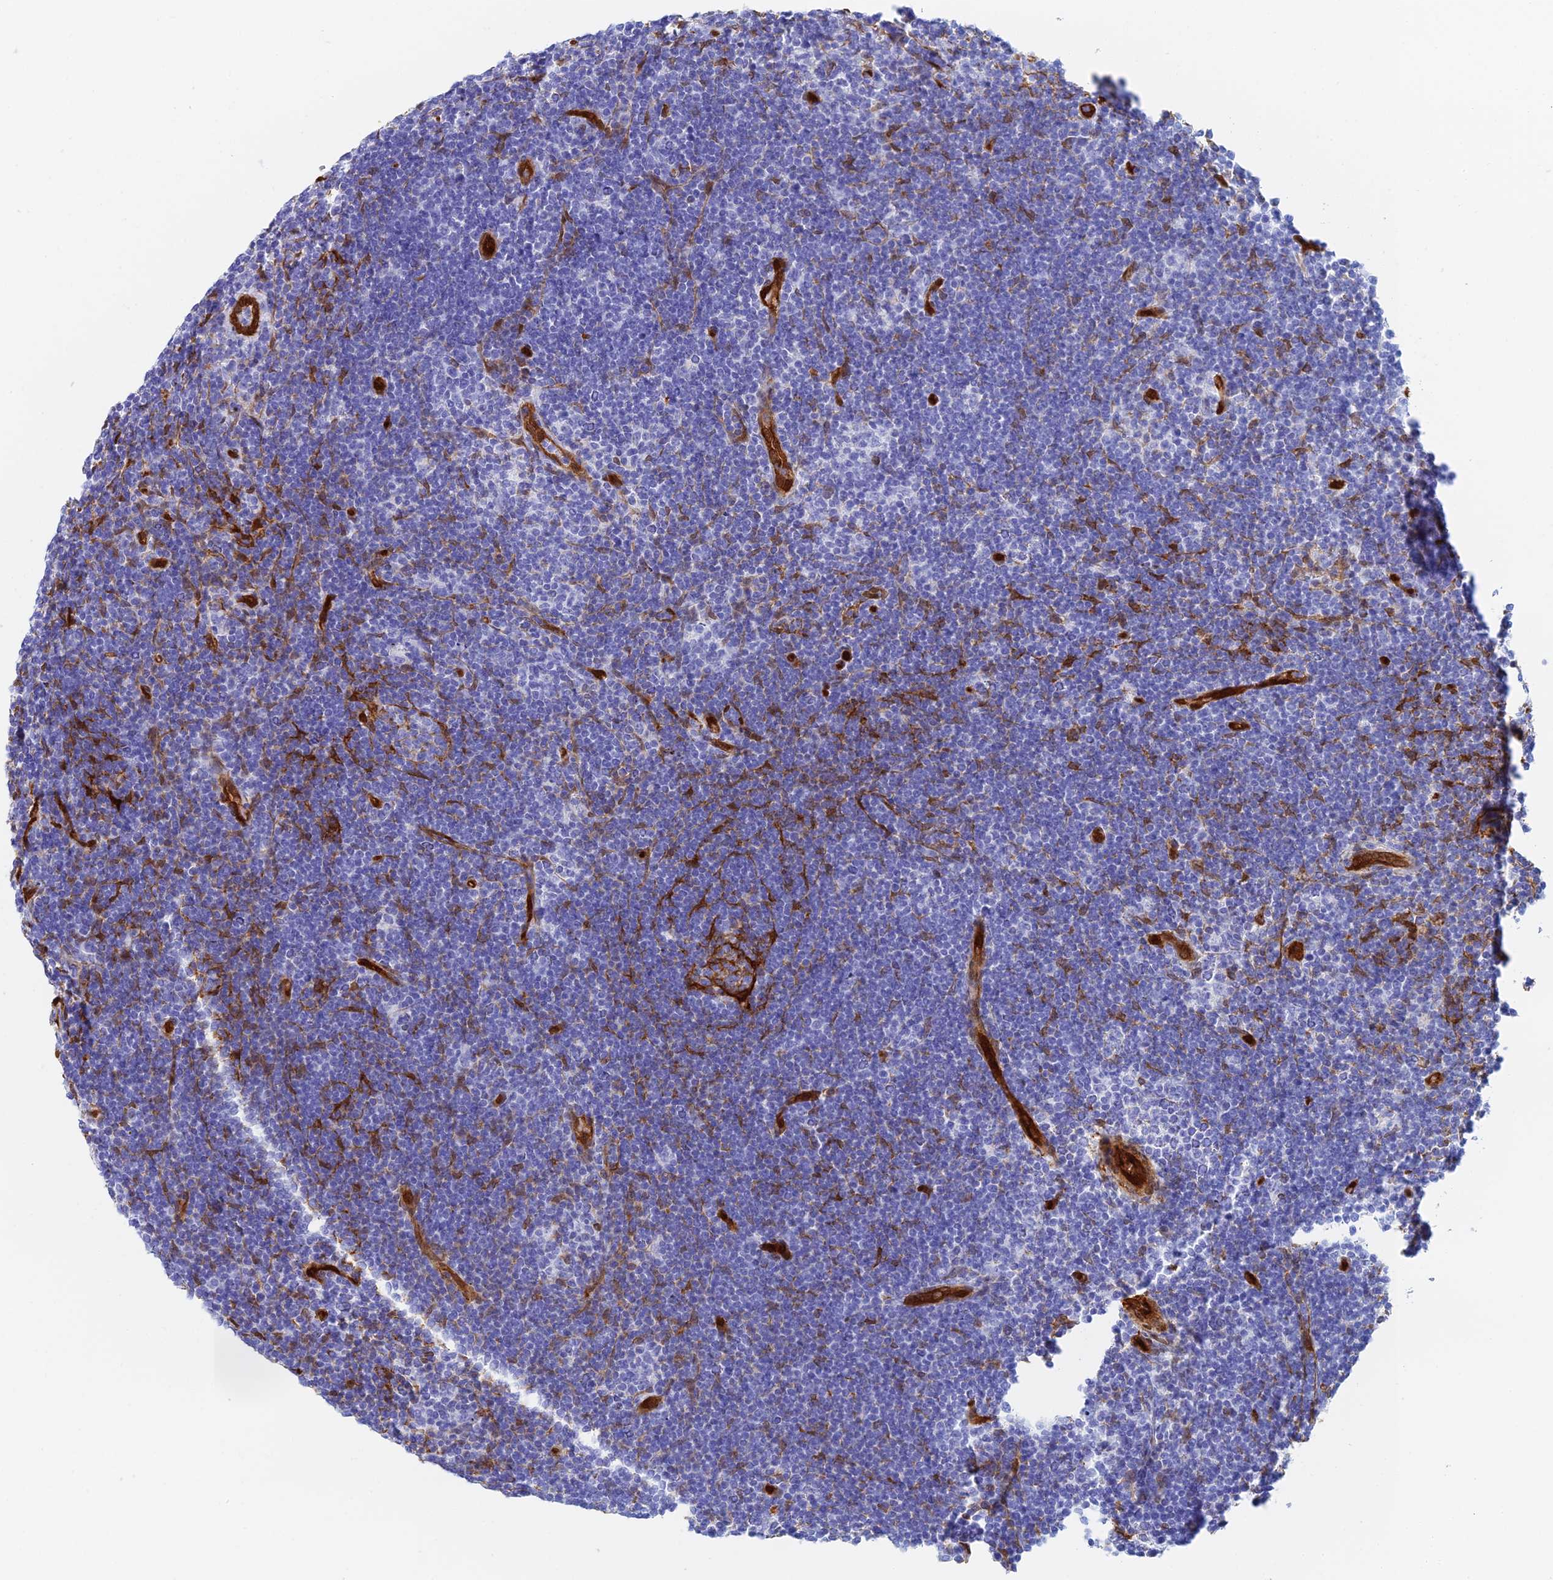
{"staining": {"intensity": "negative", "quantity": "none", "location": "none"}, "tissue": "lymphoma", "cell_type": "Tumor cells", "image_type": "cancer", "snomed": [{"axis": "morphology", "description": "Hodgkin's disease, NOS"}, {"axis": "topography", "description": "Lymph node"}], "caption": "Tumor cells are negative for protein expression in human Hodgkin's disease.", "gene": "CRIP2", "patient": {"sex": "female", "age": 57}}